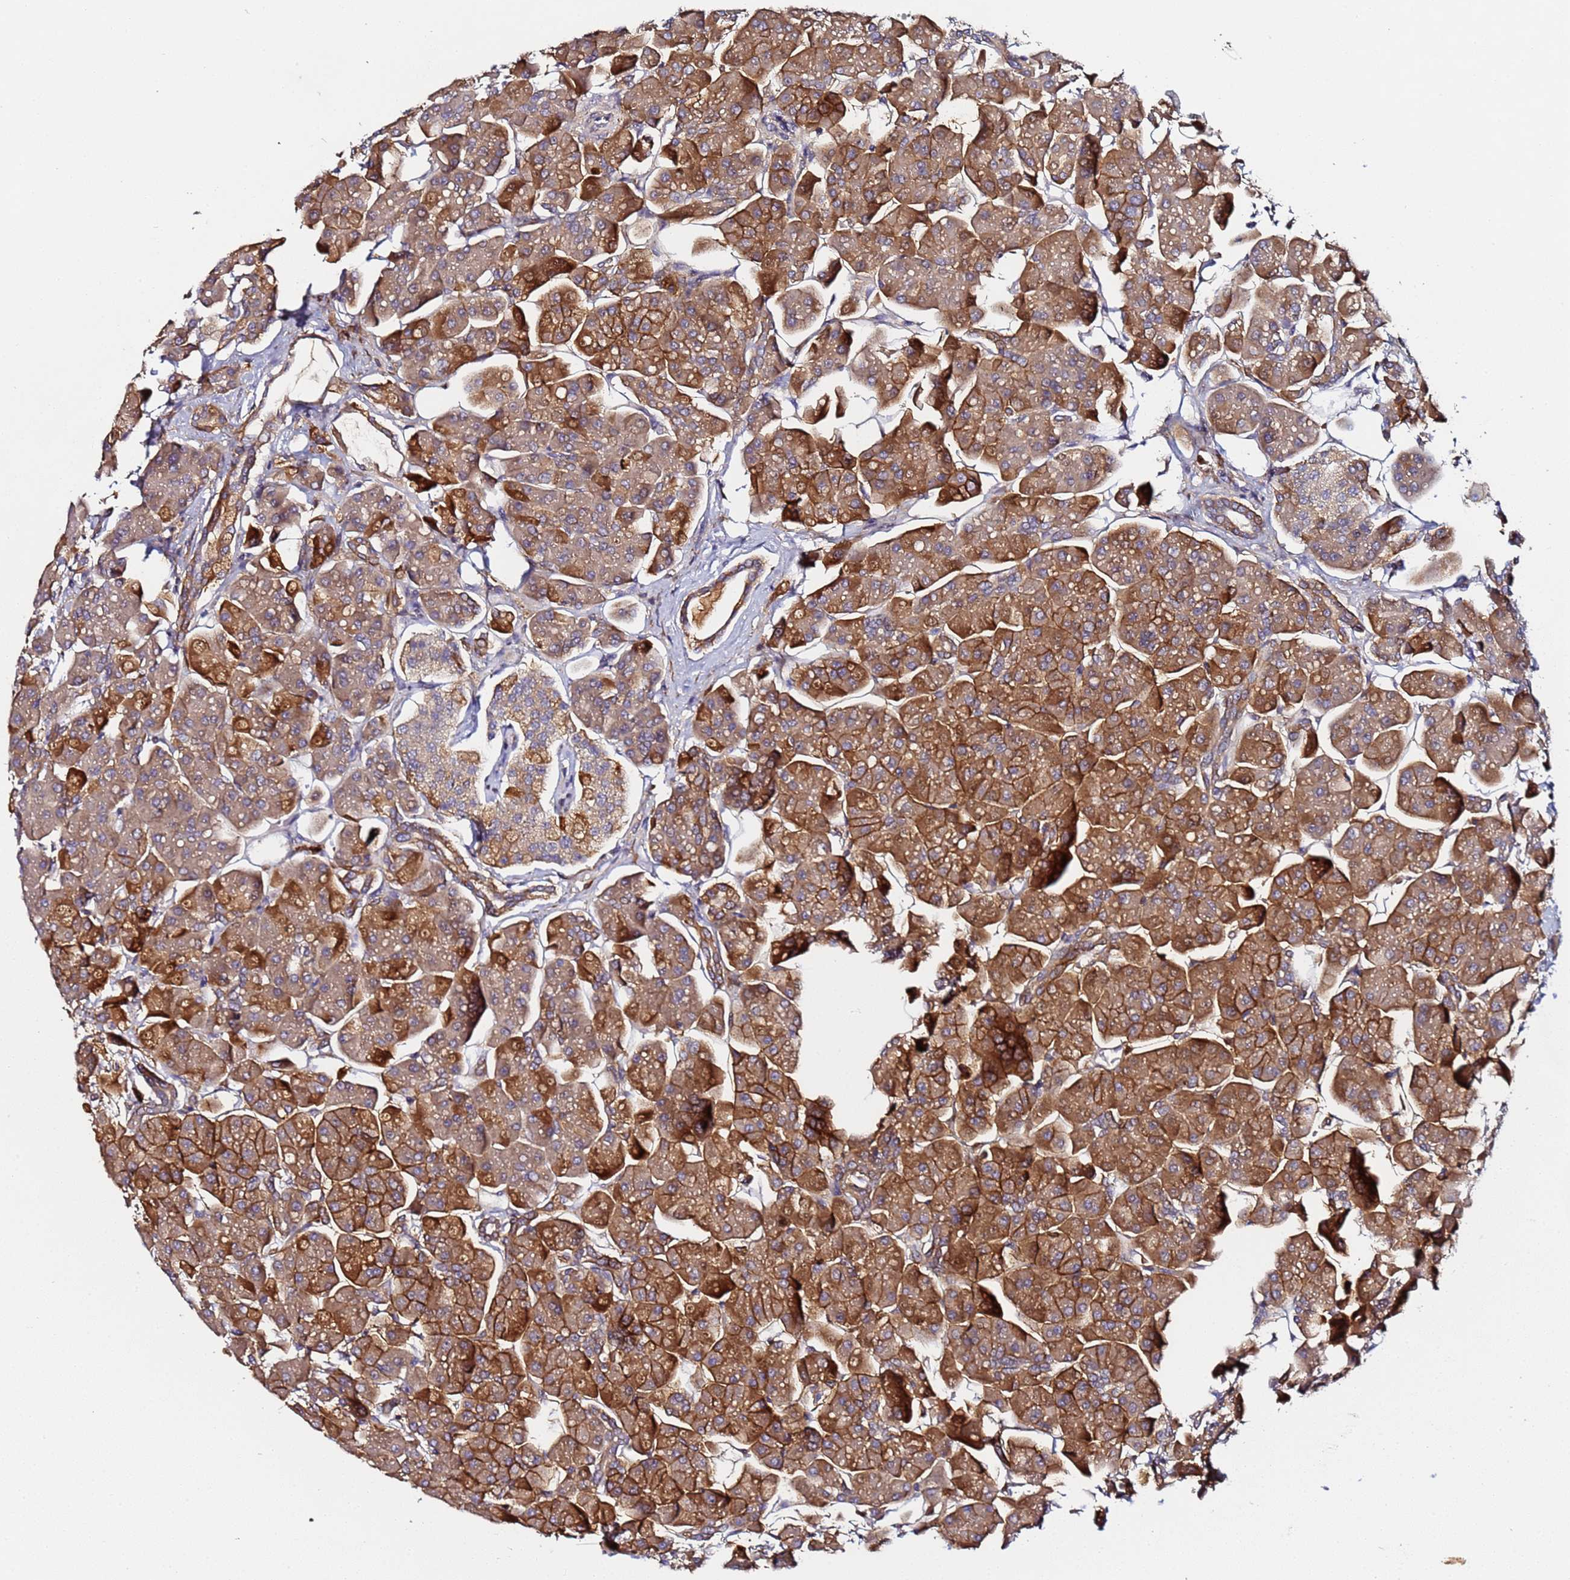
{"staining": {"intensity": "strong", "quantity": "25%-75%", "location": "cytoplasmic/membranous"}, "tissue": "pancreas", "cell_type": "Exocrine glandular cells", "image_type": "normal", "snomed": [{"axis": "morphology", "description": "Normal tissue, NOS"}, {"axis": "topography", "description": "Pancreas"}], "caption": "Strong cytoplasmic/membranous staining is identified in approximately 25%-75% of exocrine glandular cells in unremarkable pancreas.", "gene": "LRRC69", "patient": {"sex": "male", "age": 66}}